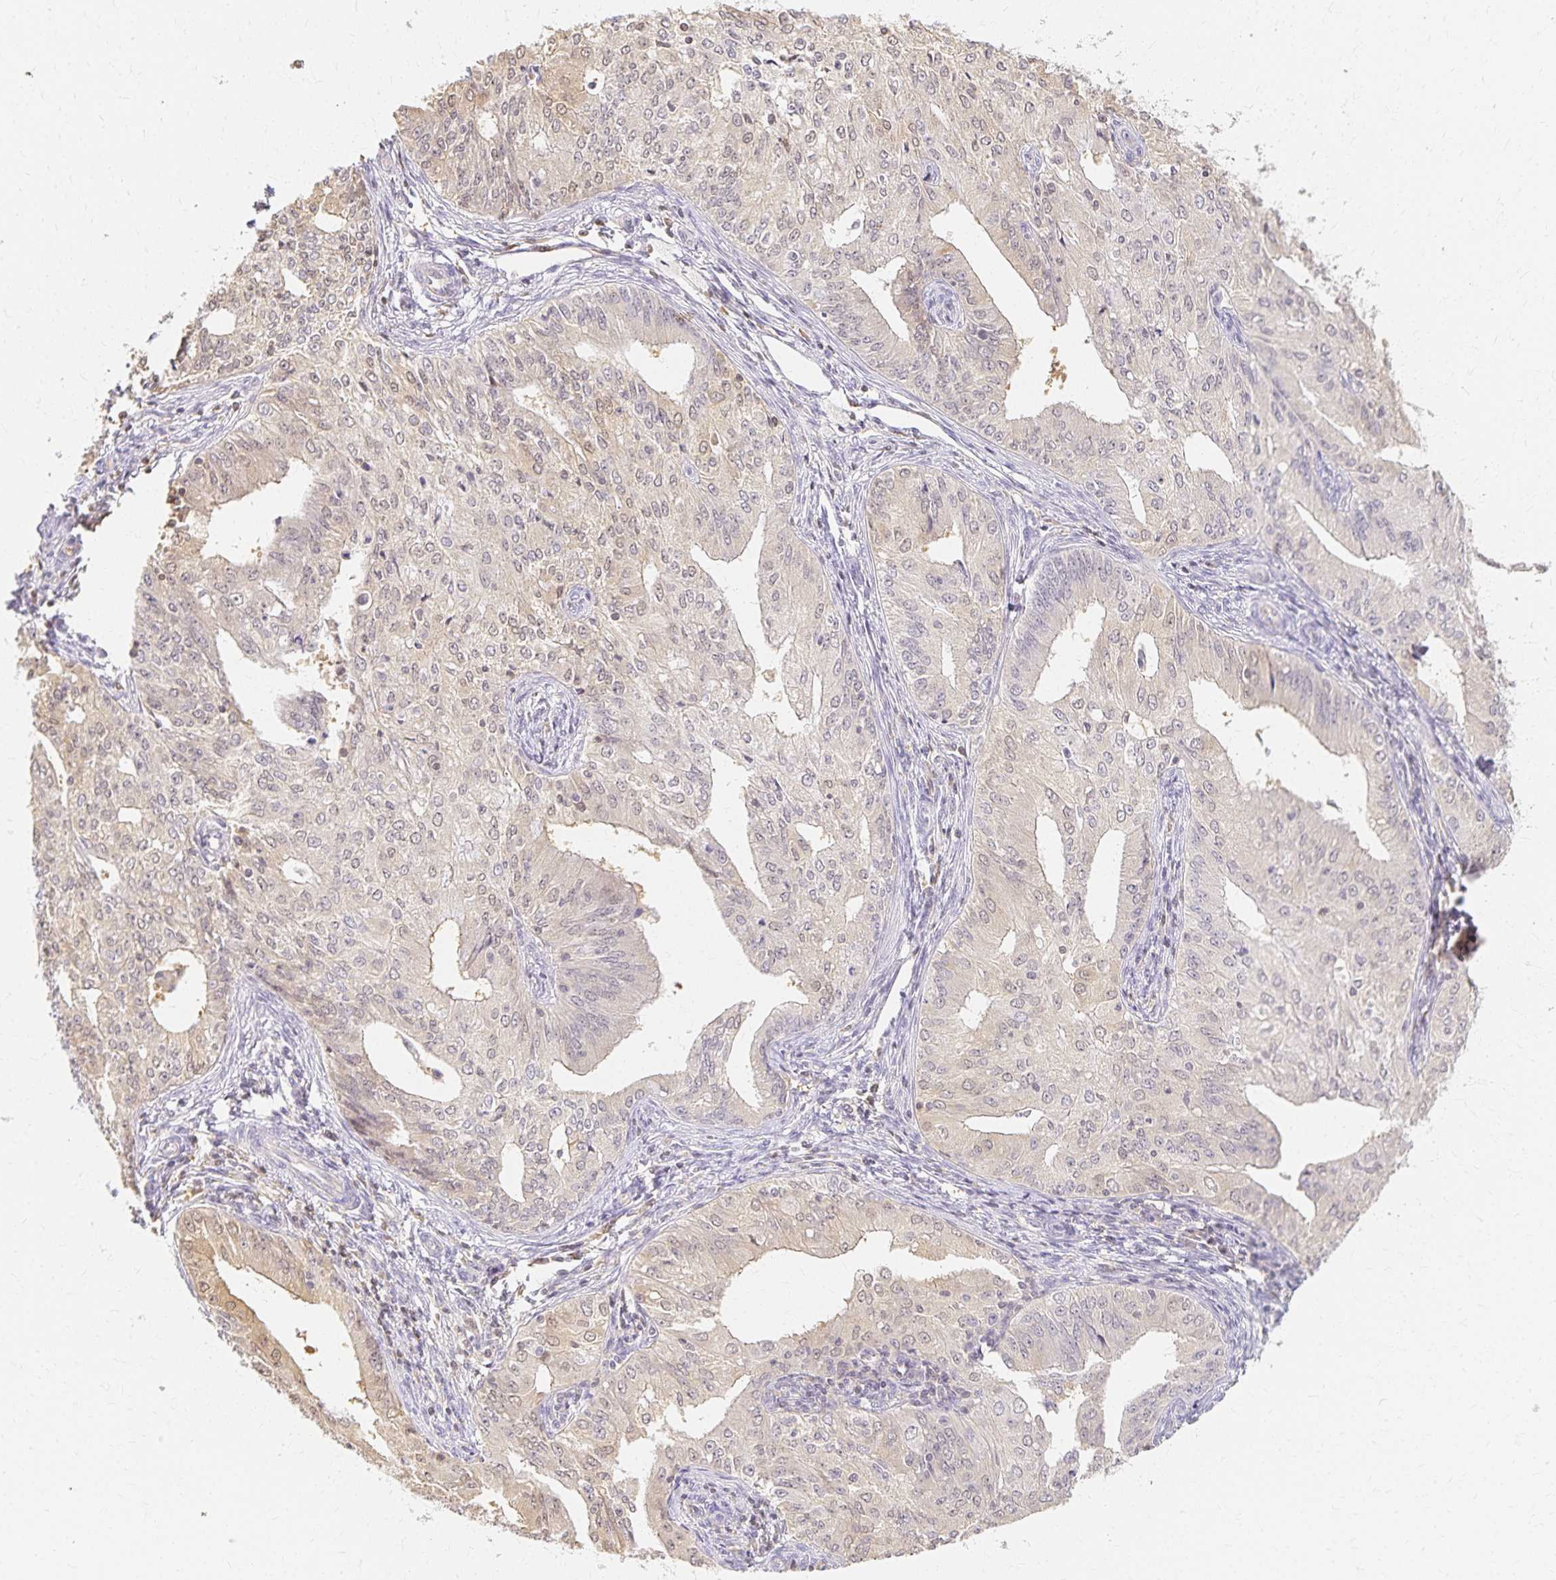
{"staining": {"intensity": "weak", "quantity": "25%-75%", "location": "cytoplasmic/membranous,nuclear"}, "tissue": "endometrial cancer", "cell_type": "Tumor cells", "image_type": "cancer", "snomed": [{"axis": "morphology", "description": "Adenocarcinoma, NOS"}, {"axis": "topography", "description": "Endometrium"}], "caption": "Protein expression analysis of endometrial cancer (adenocarcinoma) displays weak cytoplasmic/membranous and nuclear expression in about 25%-75% of tumor cells. The staining was performed using DAB, with brown indicating positive protein expression. Nuclei are stained blue with hematoxylin.", "gene": "AZGP1", "patient": {"sex": "female", "age": 50}}